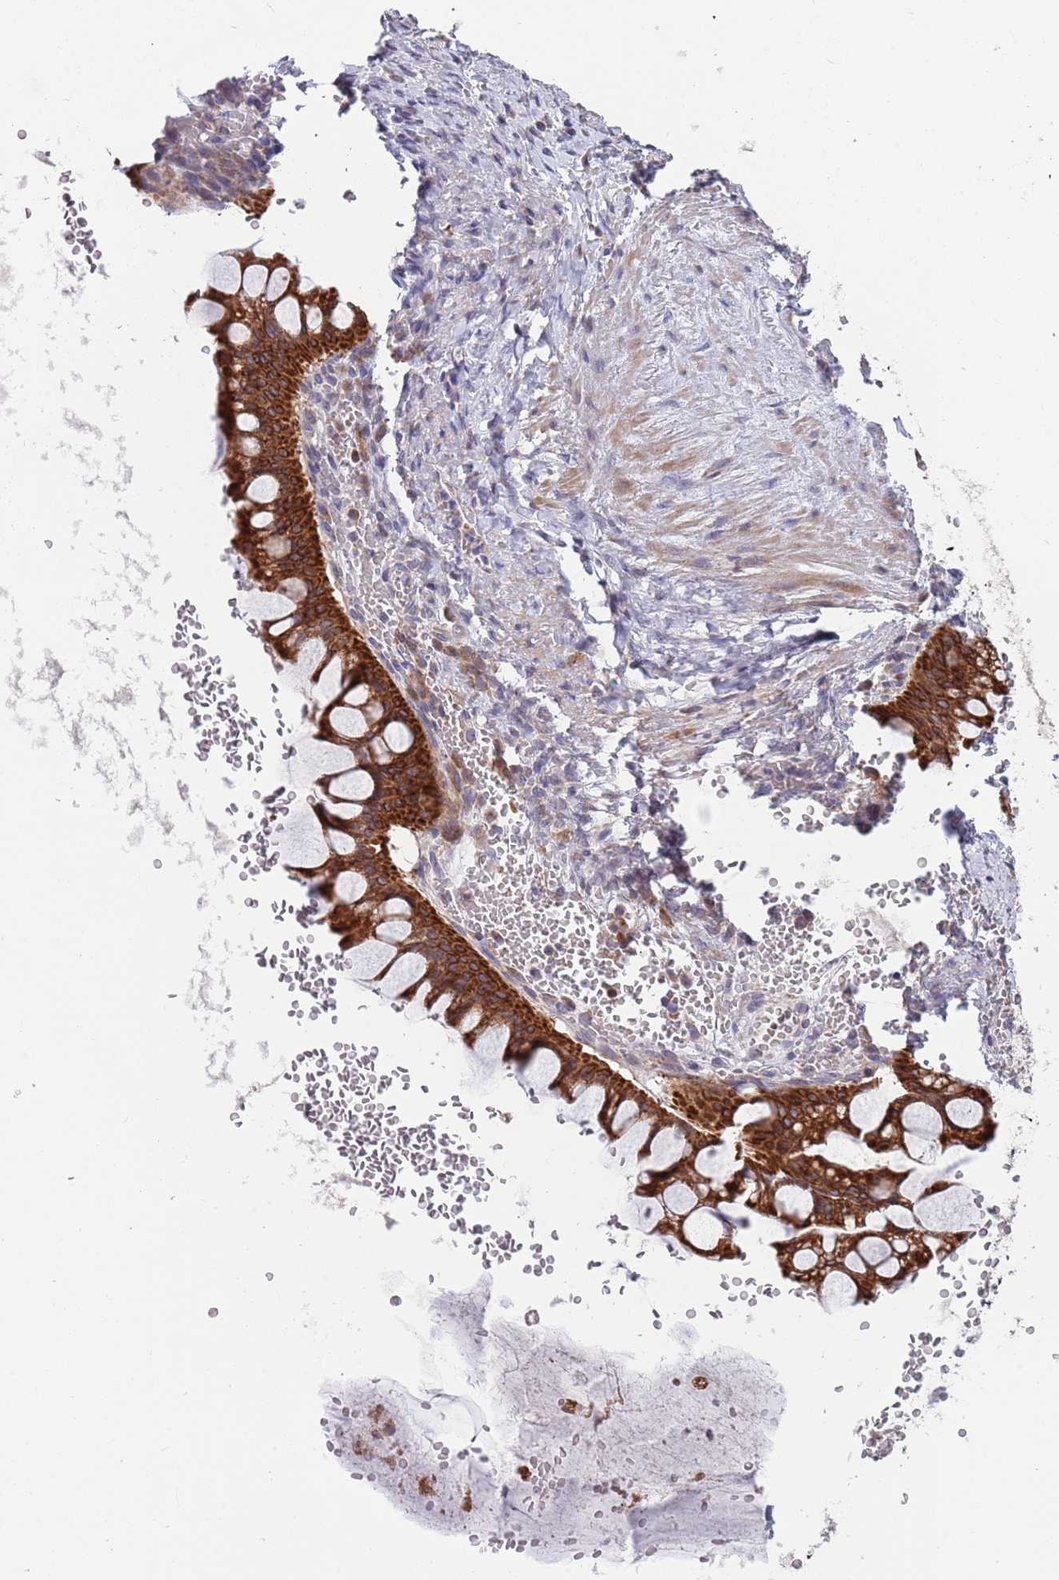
{"staining": {"intensity": "strong", "quantity": ">75%", "location": "cytoplasmic/membranous"}, "tissue": "ovarian cancer", "cell_type": "Tumor cells", "image_type": "cancer", "snomed": [{"axis": "morphology", "description": "Cystadenocarcinoma, mucinous, NOS"}, {"axis": "topography", "description": "Ovary"}], "caption": "Ovarian mucinous cystadenocarcinoma stained with a brown dye shows strong cytoplasmic/membranous positive staining in about >75% of tumor cells.", "gene": "ABCC10", "patient": {"sex": "female", "age": 73}}